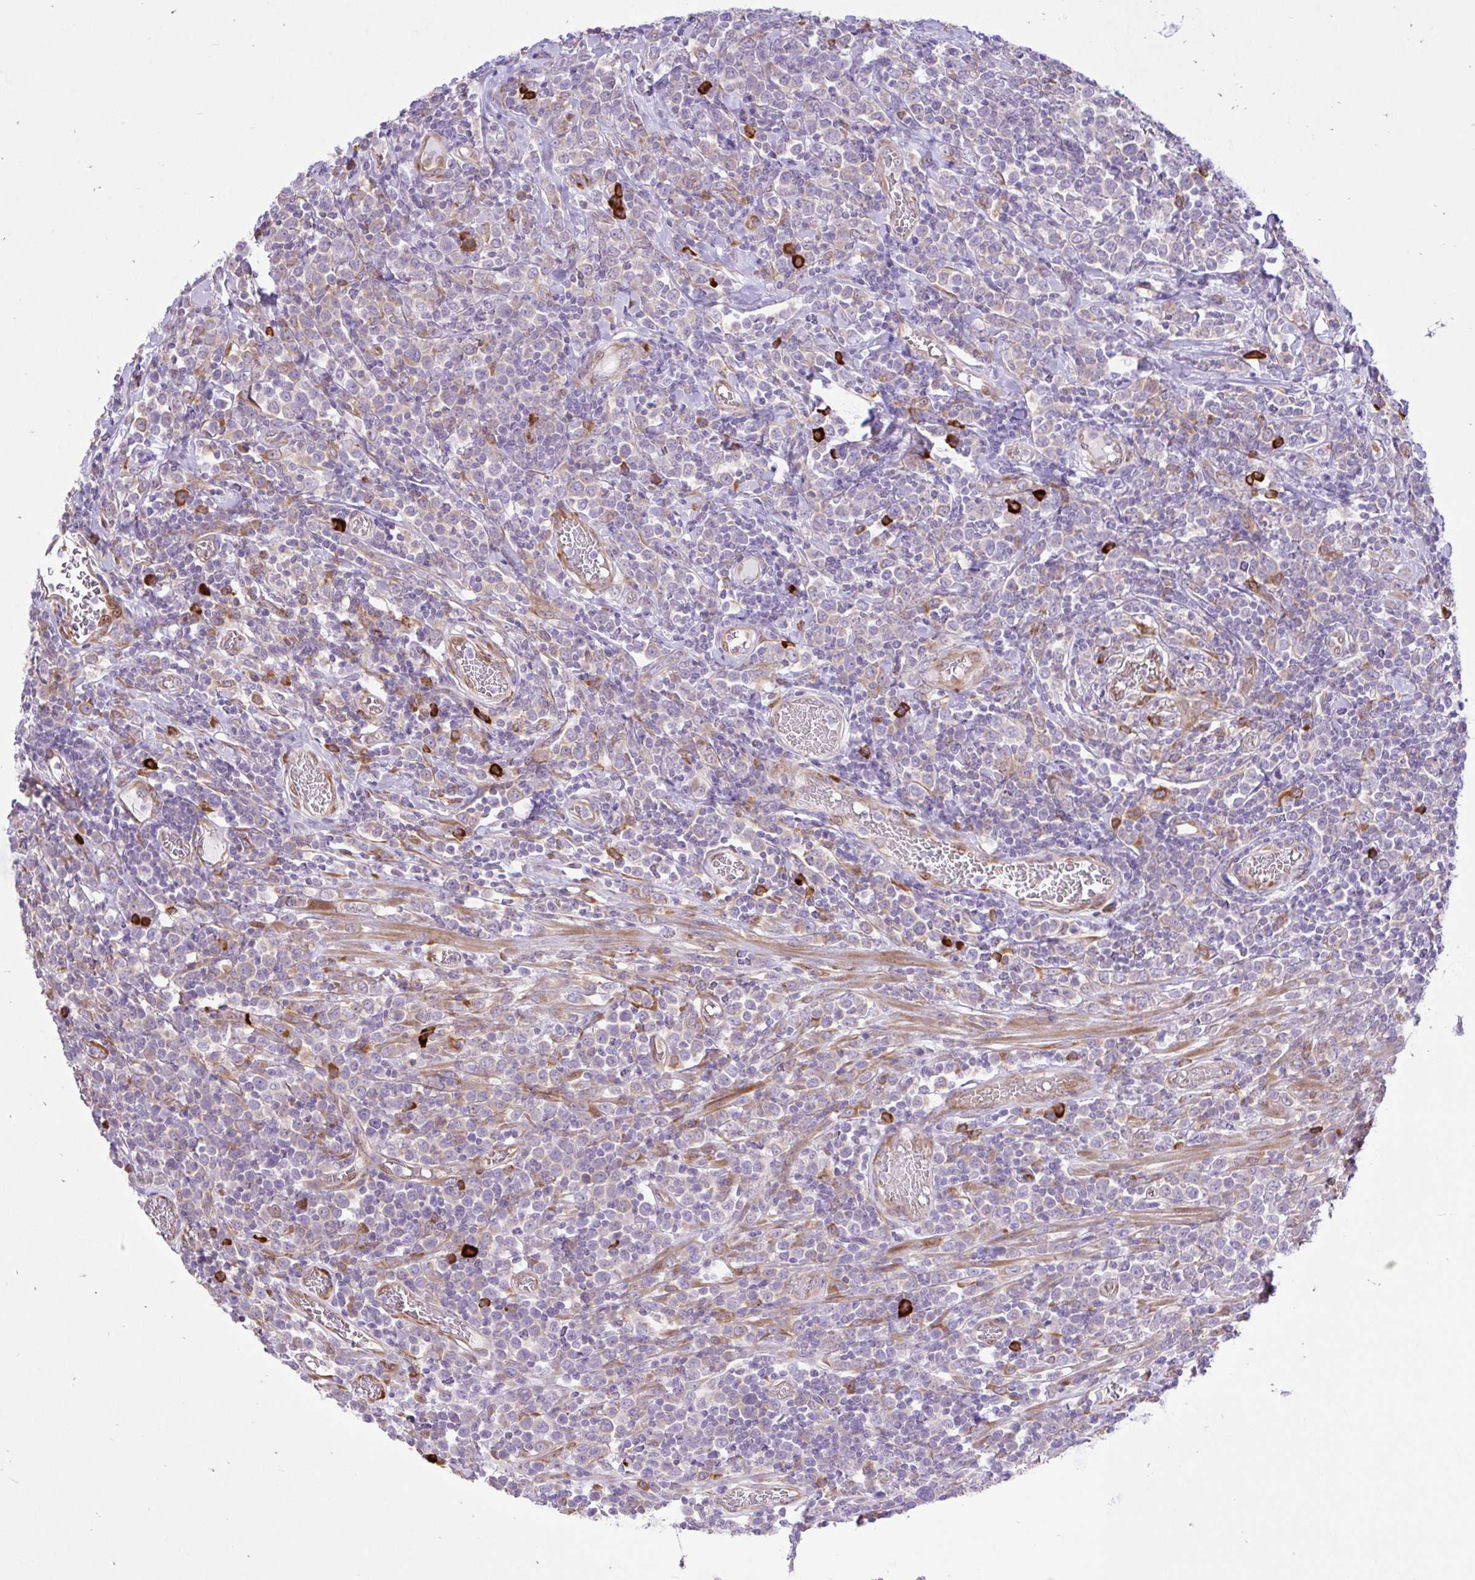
{"staining": {"intensity": "weak", "quantity": "<25%", "location": "cytoplasmic/membranous"}, "tissue": "lymphoma", "cell_type": "Tumor cells", "image_type": "cancer", "snomed": [{"axis": "morphology", "description": "Malignant lymphoma, non-Hodgkin's type, High grade"}, {"axis": "topography", "description": "Soft tissue"}], "caption": "Immunohistochemistry image of neoplastic tissue: human lymphoma stained with DAB reveals no significant protein positivity in tumor cells.", "gene": "EEF1A2", "patient": {"sex": "female", "age": 56}}